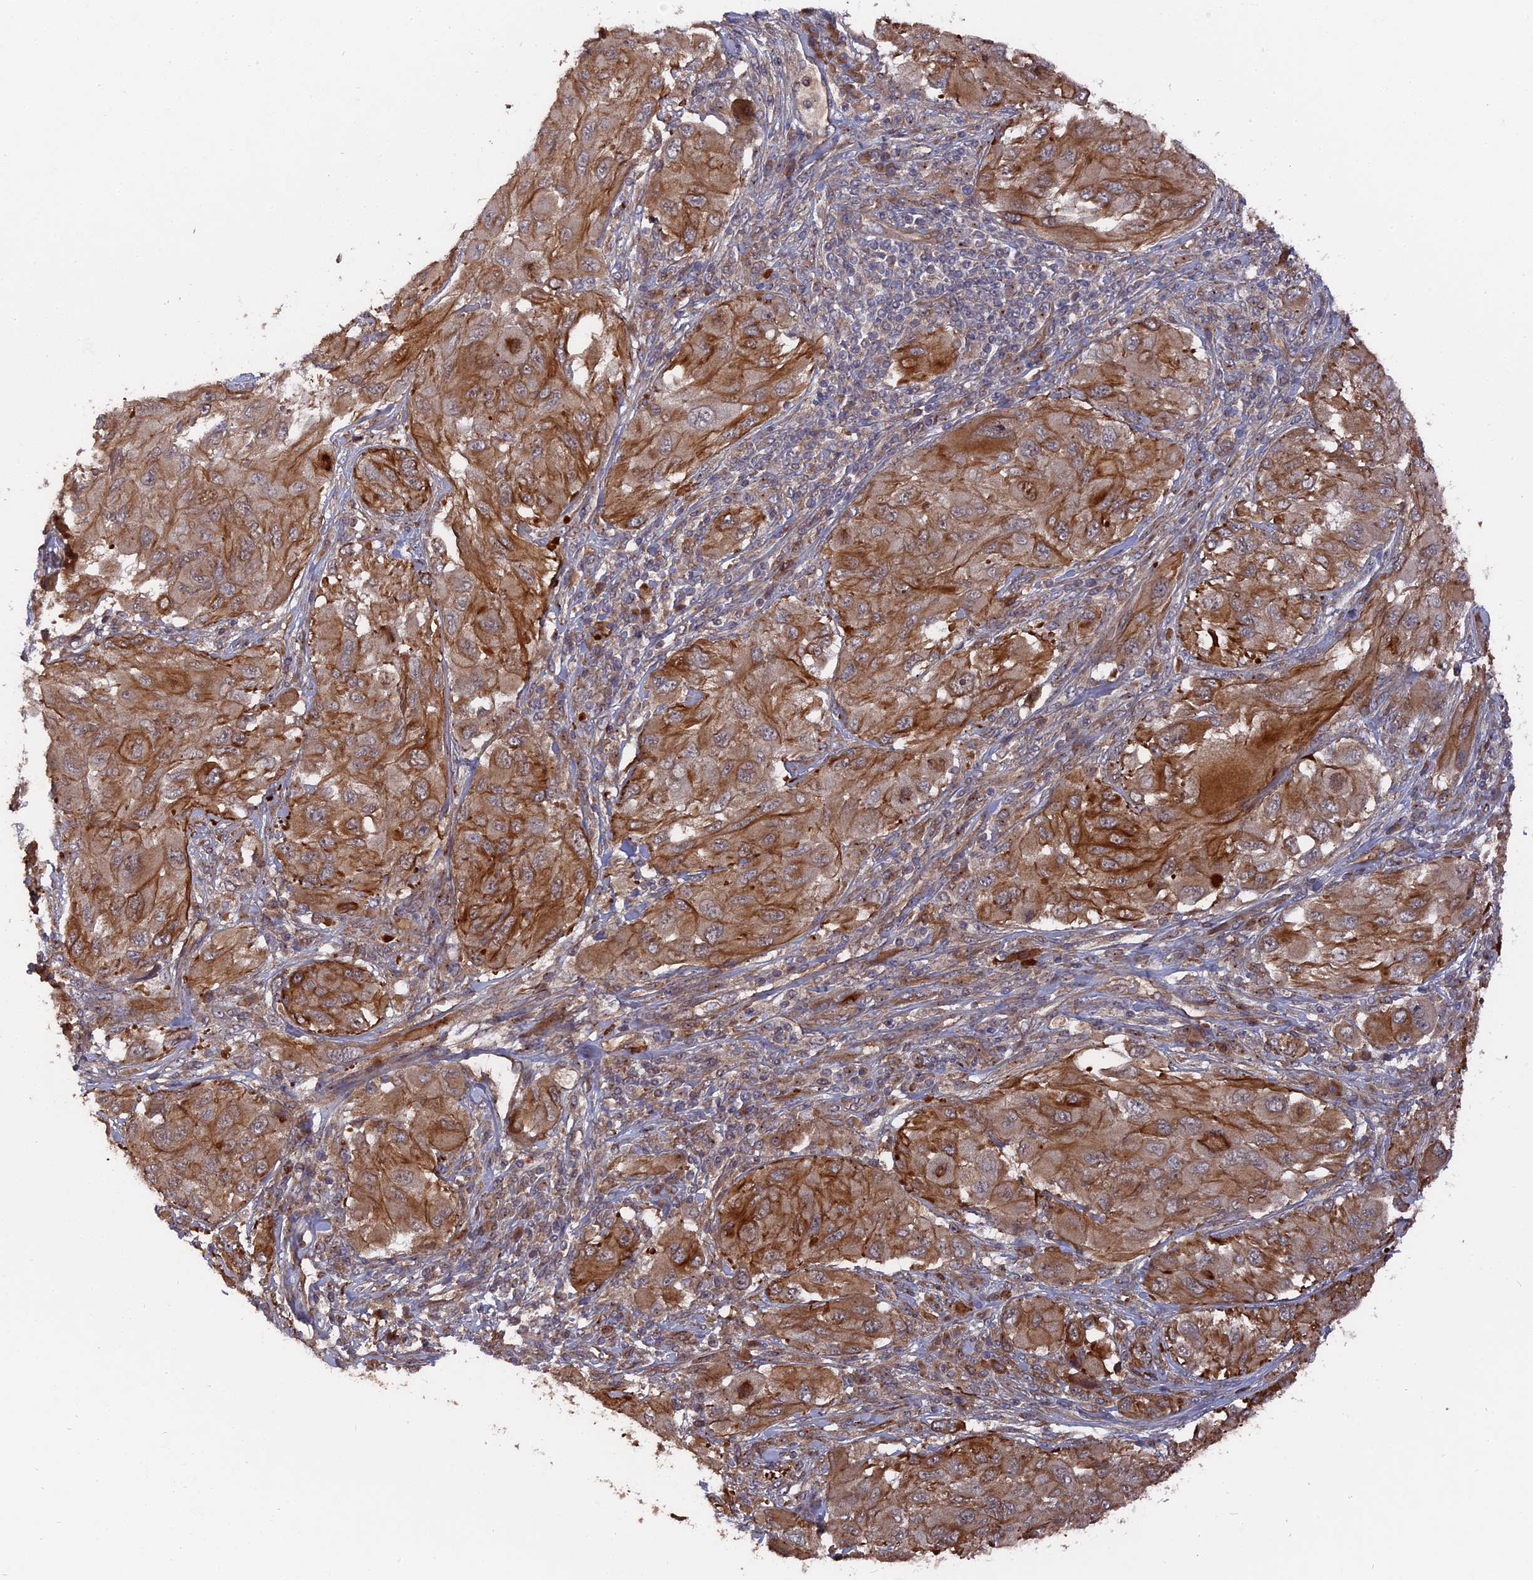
{"staining": {"intensity": "moderate", "quantity": ">75%", "location": "cytoplasmic/membranous"}, "tissue": "melanoma", "cell_type": "Tumor cells", "image_type": "cancer", "snomed": [{"axis": "morphology", "description": "Malignant melanoma, NOS"}, {"axis": "topography", "description": "Skin"}], "caption": "IHC (DAB) staining of malignant melanoma displays moderate cytoplasmic/membranous protein positivity in approximately >75% of tumor cells.", "gene": "DEF8", "patient": {"sex": "female", "age": 91}}